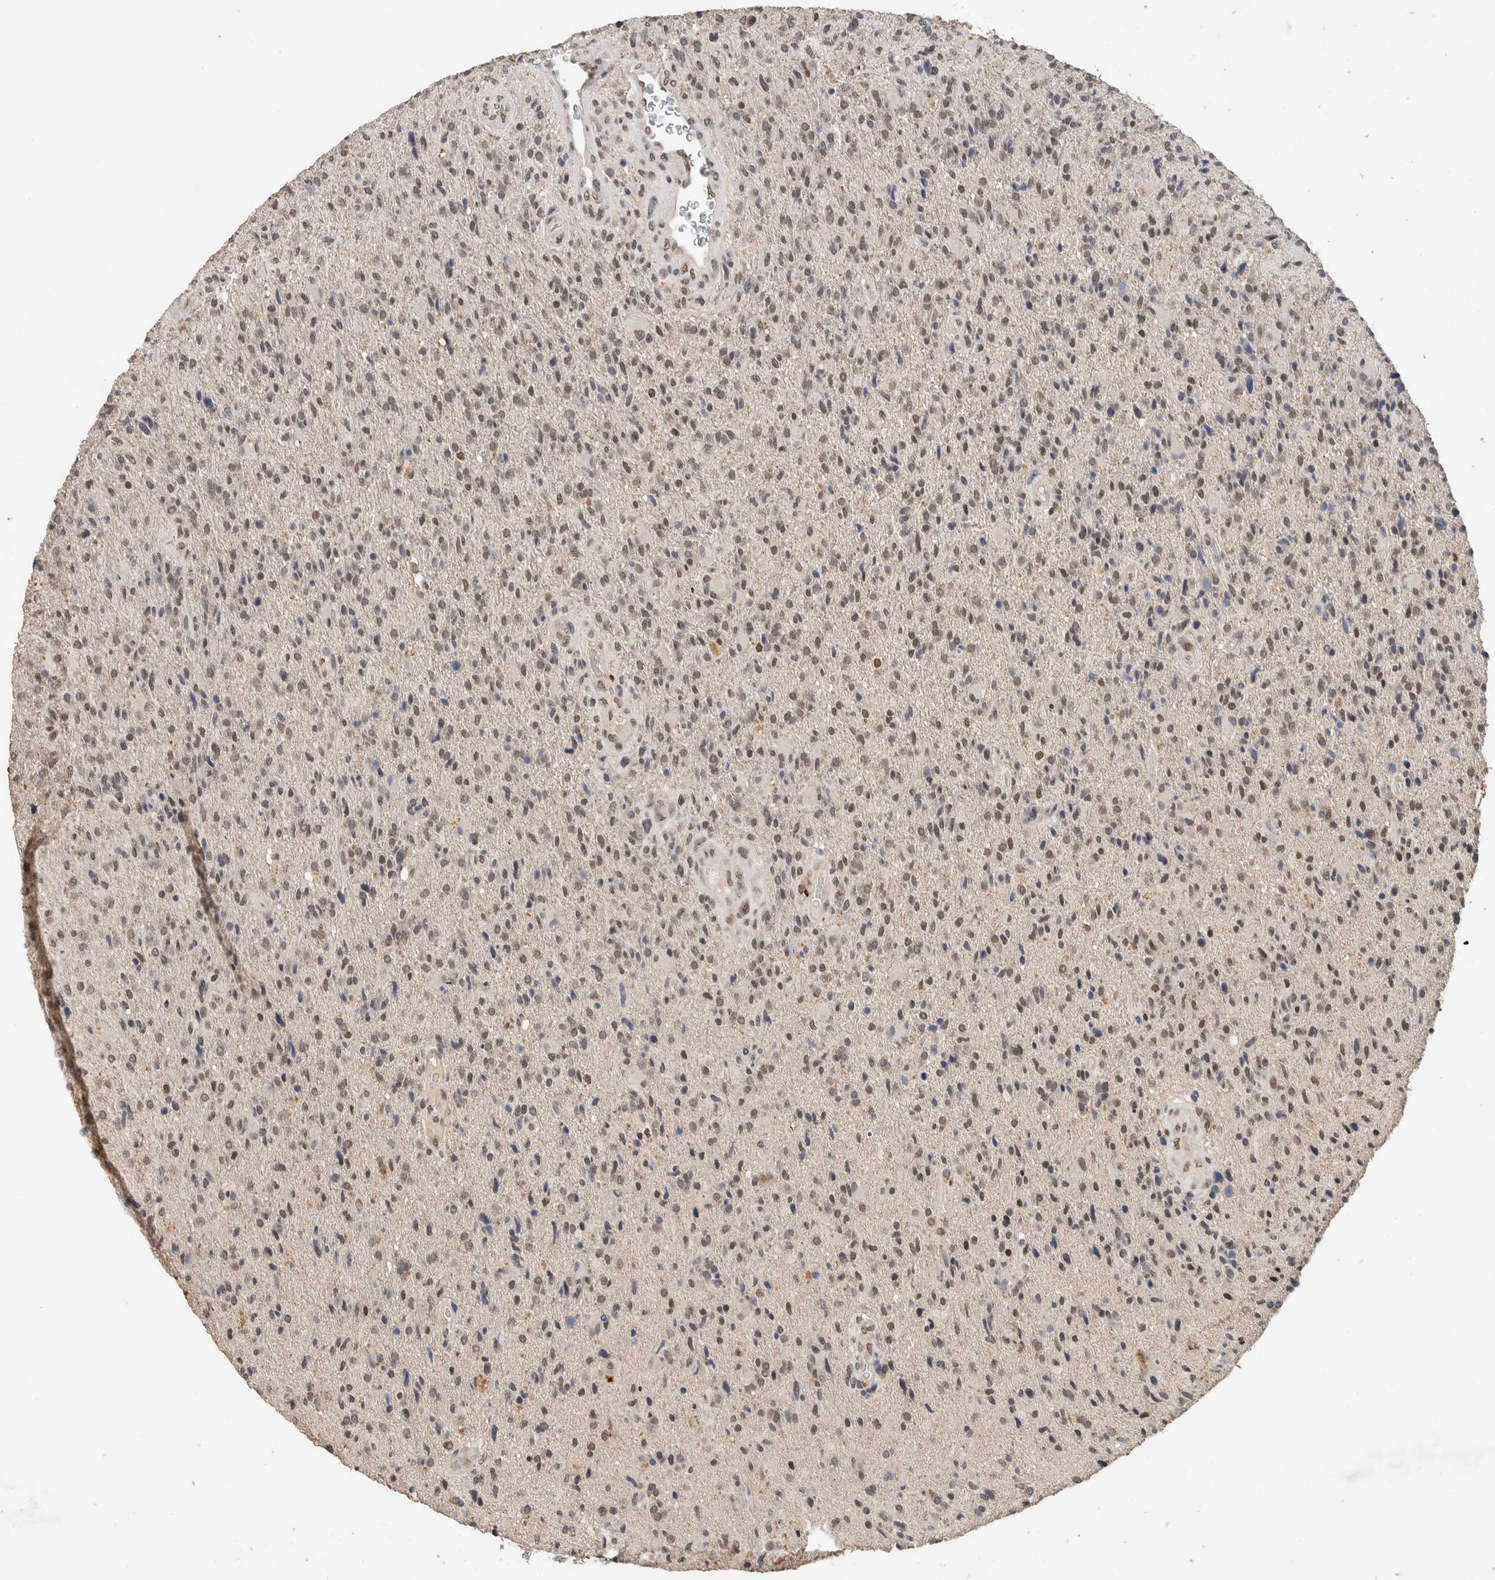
{"staining": {"intensity": "weak", "quantity": ">75%", "location": "nuclear"}, "tissue": "glioma", "cell_type": "Tumor cells", "image_type": "cancer", "snomed": [{"axis": "morphology", "description": "Glioma, malignant, High grade"}, {"axis": "topography", "description": "Brain"}], "caption": "This is a histology image of immunohistochemistry staining of glioma, which shows weak expression in the nuclear of tumor cells.", "gene": "CYSRT1", "patient": {"sex": "male", "age": 72}}